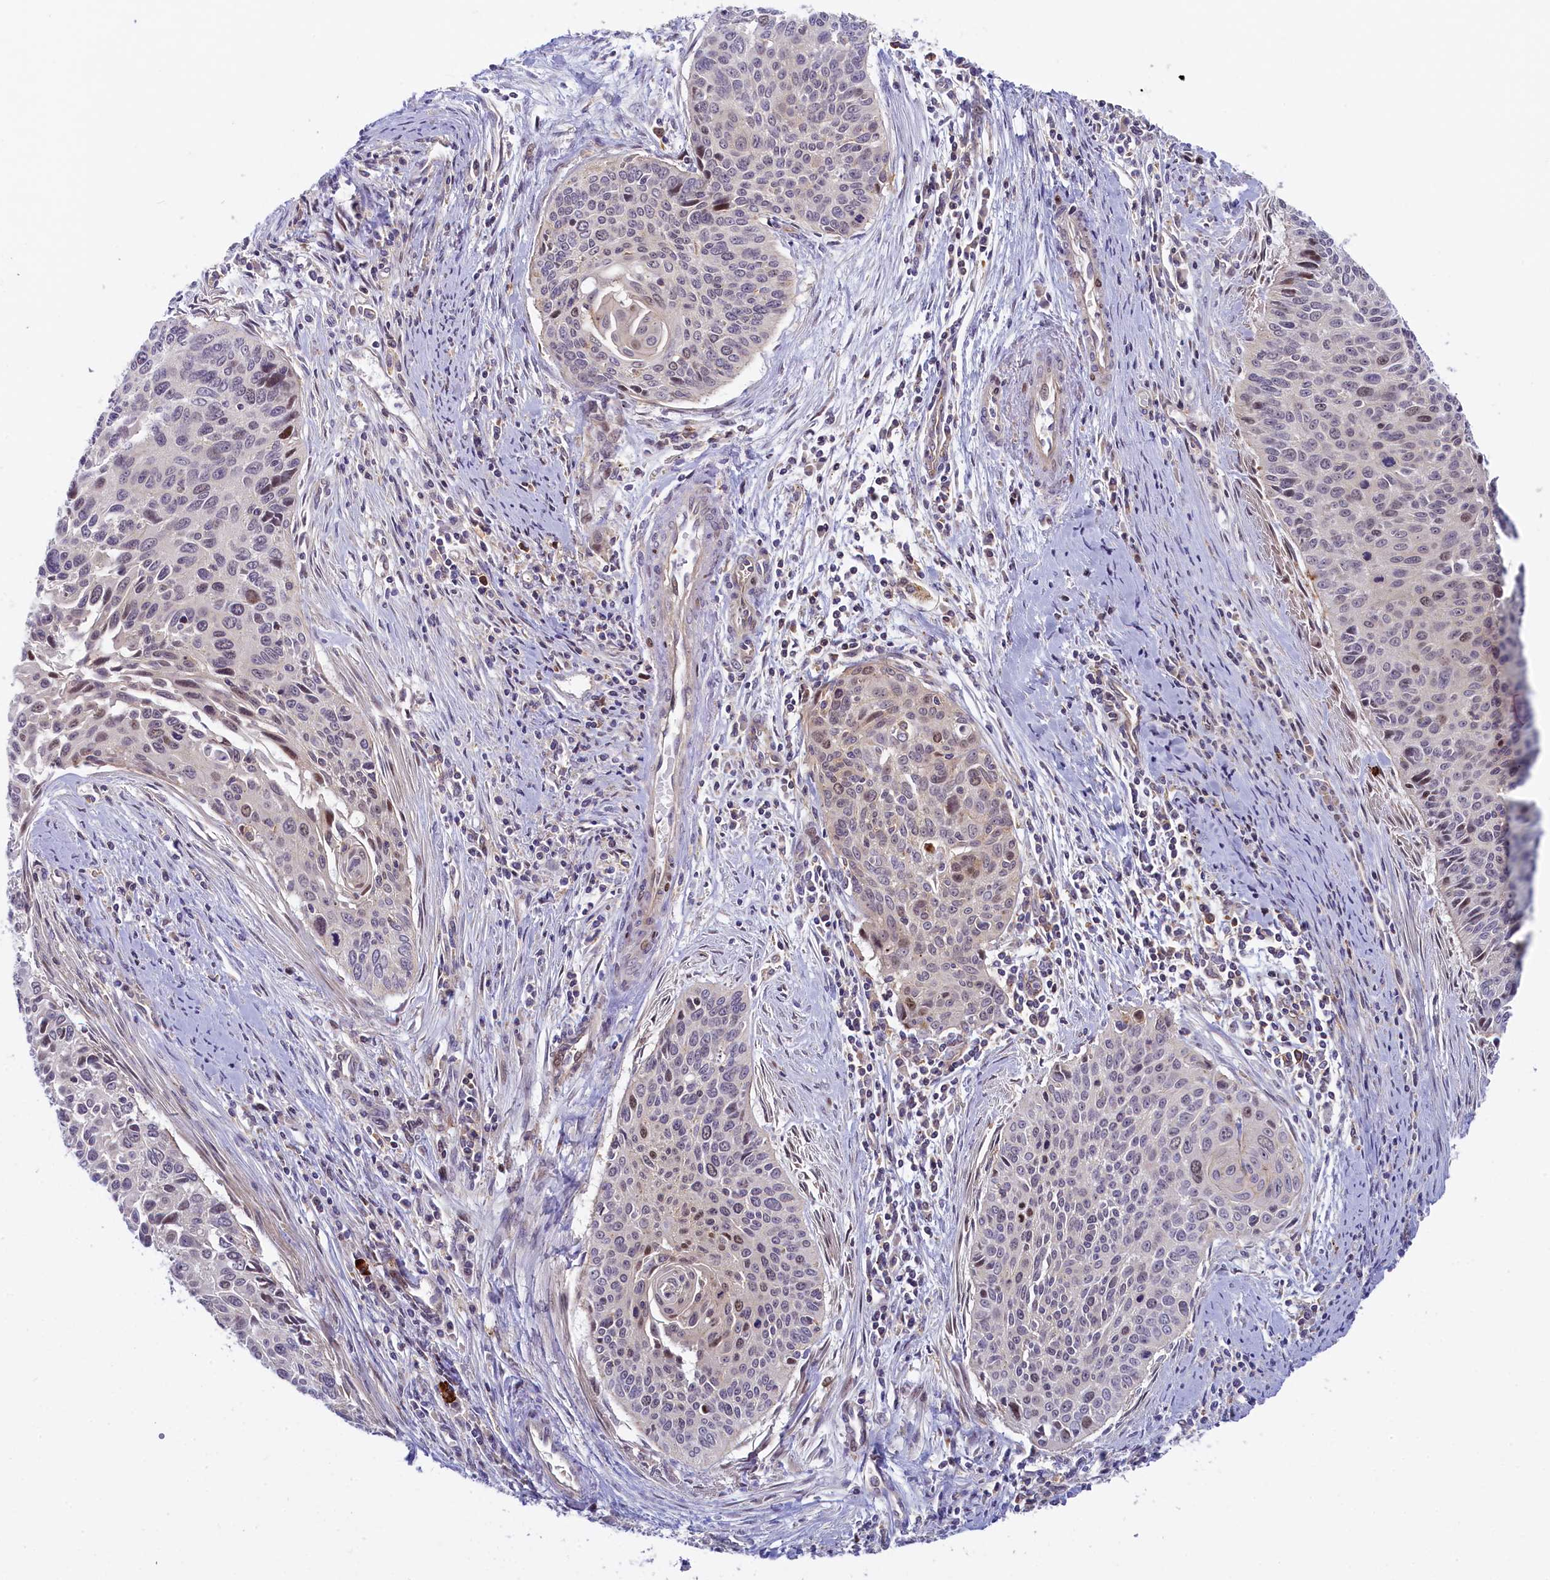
{"staining": {"intensity": "negative", "quantity": "none", "location": "none"}, "tissue": "cervical cancer", "cell_type": "Tumor cells", "image_type": "cancer", "snomed": [{"axis": "morphology", "description": "Squamous cell carcinoma, NOS"}, {"axis": "topography", "description": "Cervix"}], "caption": "There is no significant positivity in tumor cells of cervical cancer.", "gene": "CCL23", "patient": {"sex": "female", "age": 55}}